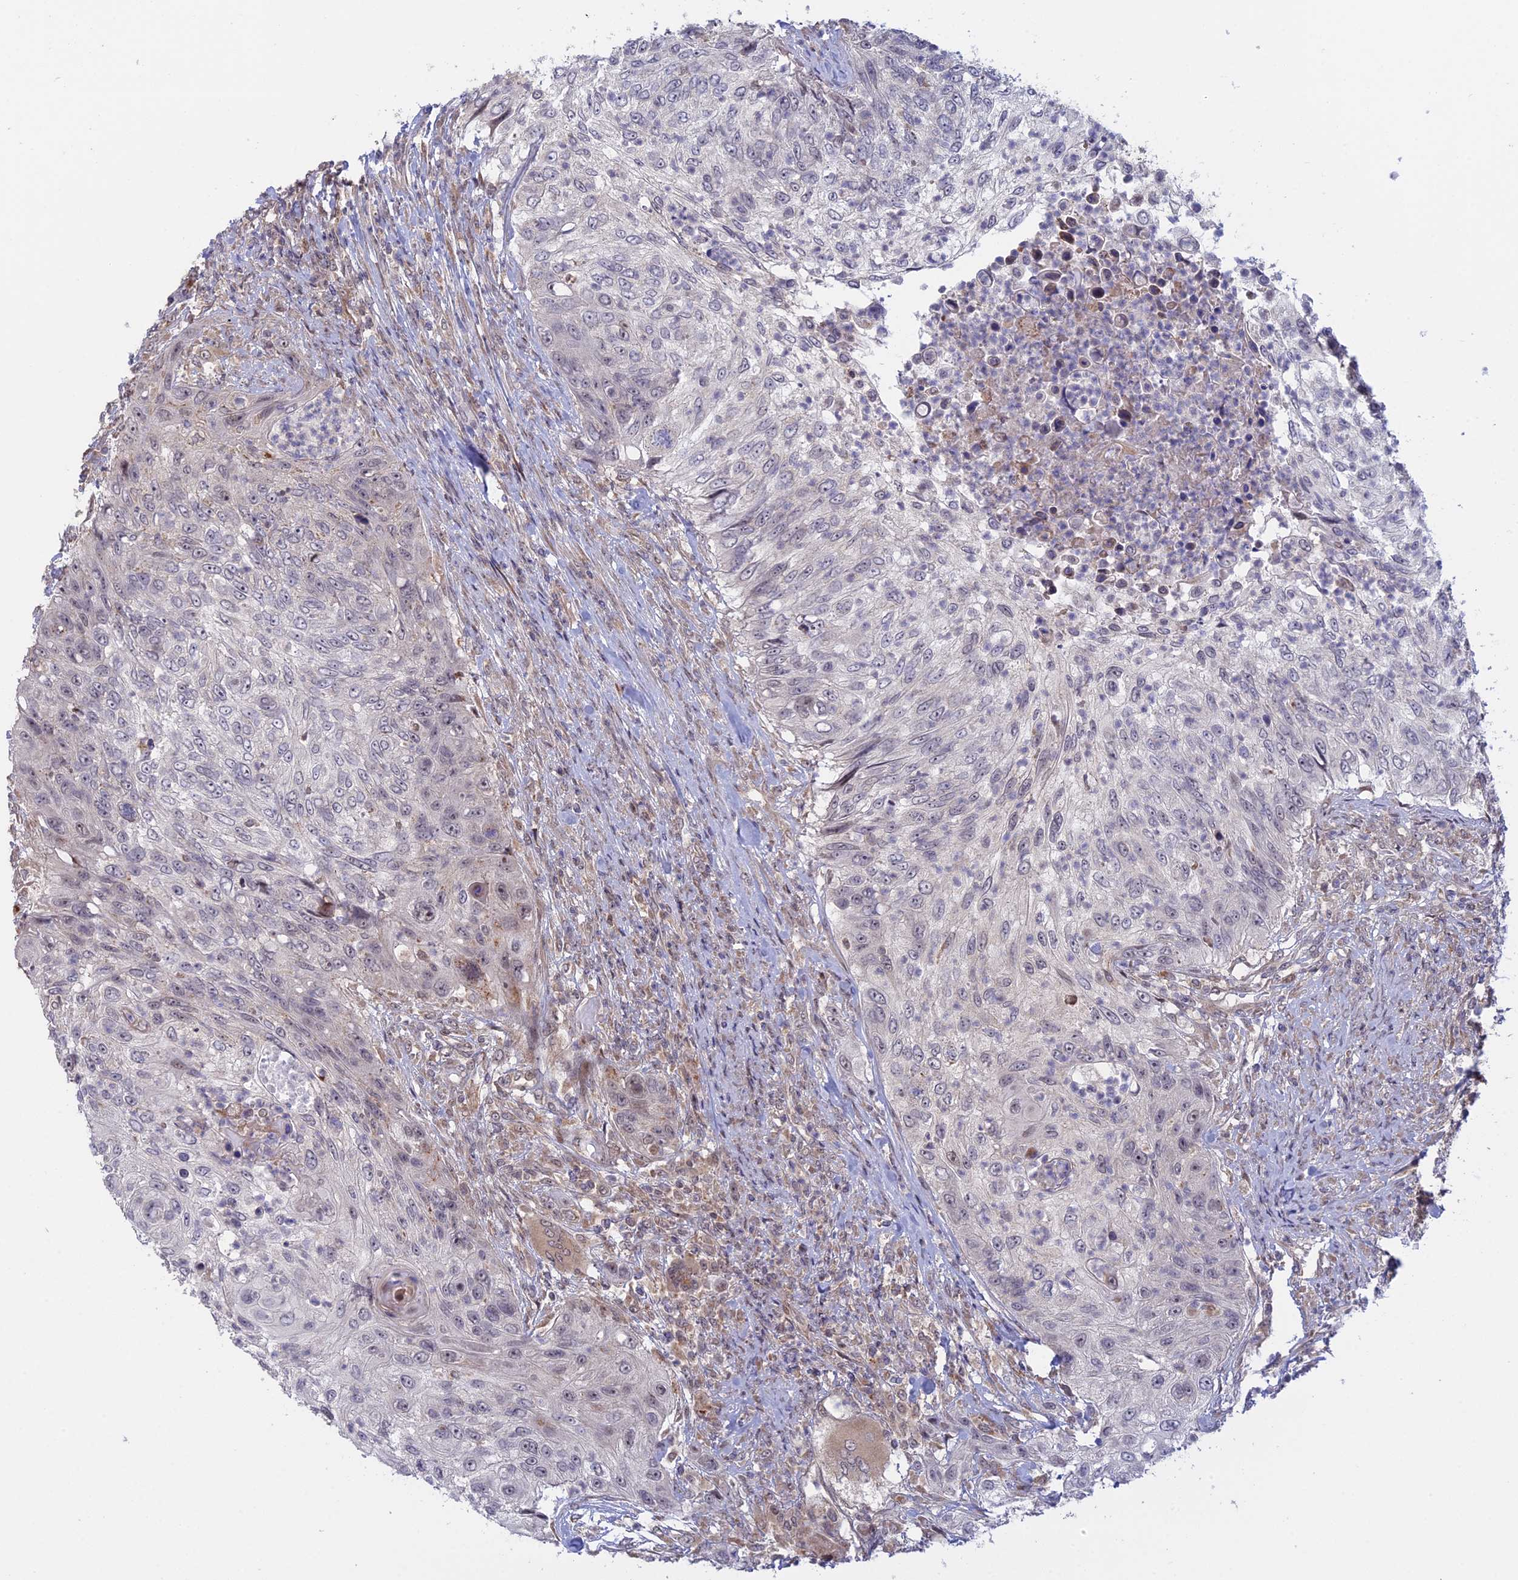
{"staining": {"intensity": "negative", "quantity": "none", "location": "none"}, "tissue": "urothelial cancer", "cell_type": "Tumor cells", "image_type": "cancer", "snomed": [{"axis": "morphology", "description": "Urothelial carcinoma, High grade"}, {"axis": "topography", "description": "Urinary bladder"}], "caption": "The immunohistochemistry (IHC) histopathology image has no significant staining in tumor cells of urothelial cancer tissue.", "gene": "GSKIP", "patient": {"sex": "female", "age": 60}}